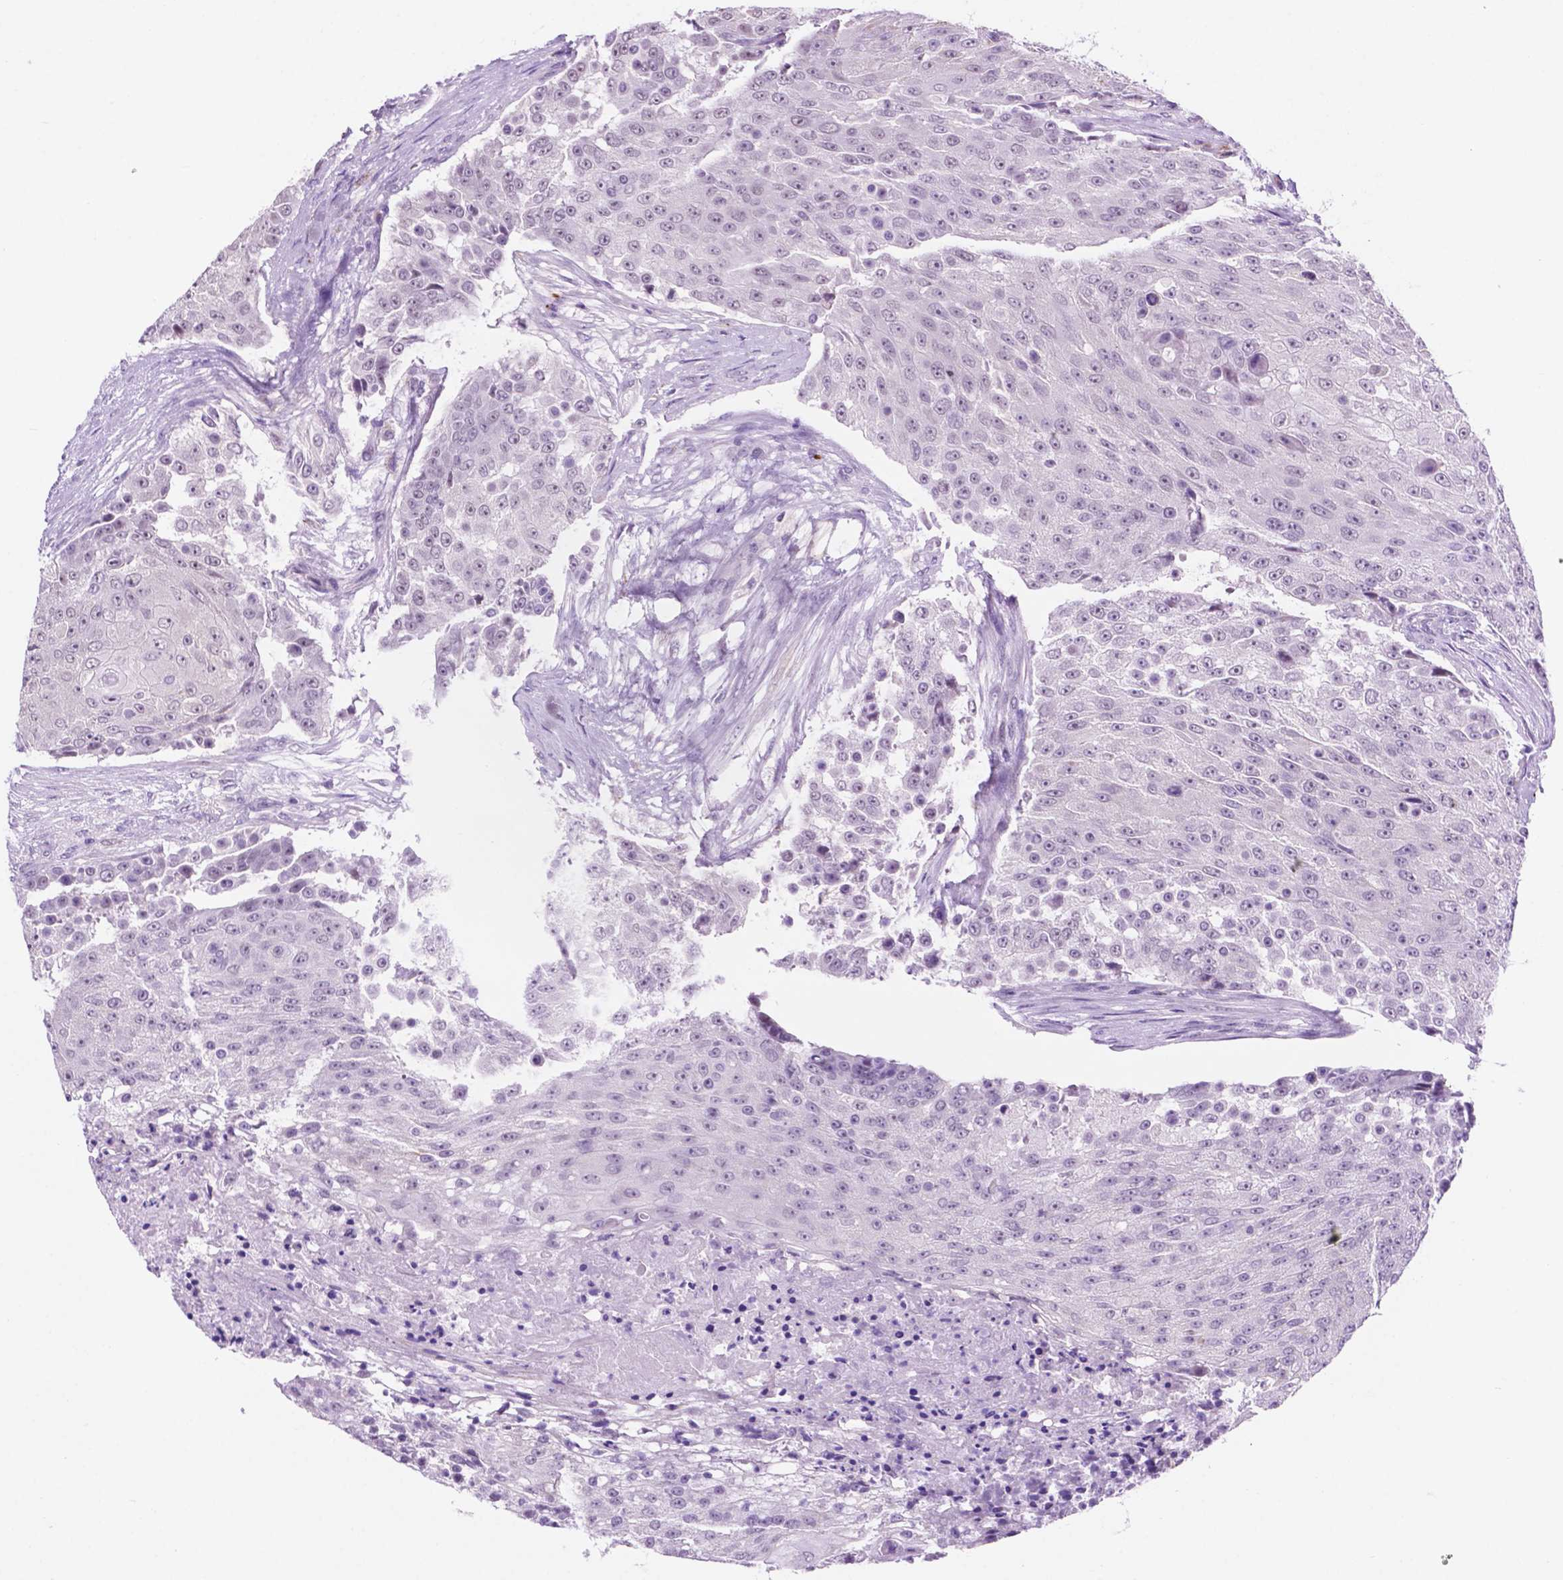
{"staining": {"intensity": "negative", "quantity": "none", "location": "none"}, "tissue": "urothelial cancer", "cell_type": "Tumor cells", "image_type": "cancer", "snomed": [{"axis": "morphology", "description": "Urothelial carcinoma, High grade"}, {"axis": "topography", "description": "Urinary bladder"}], "caption": "The image reveals no significant staining in tumor cells of high-grade urothelial carcinoma.", "gene": "ACY3", "patient": {"sex": "female", "age": 63}}